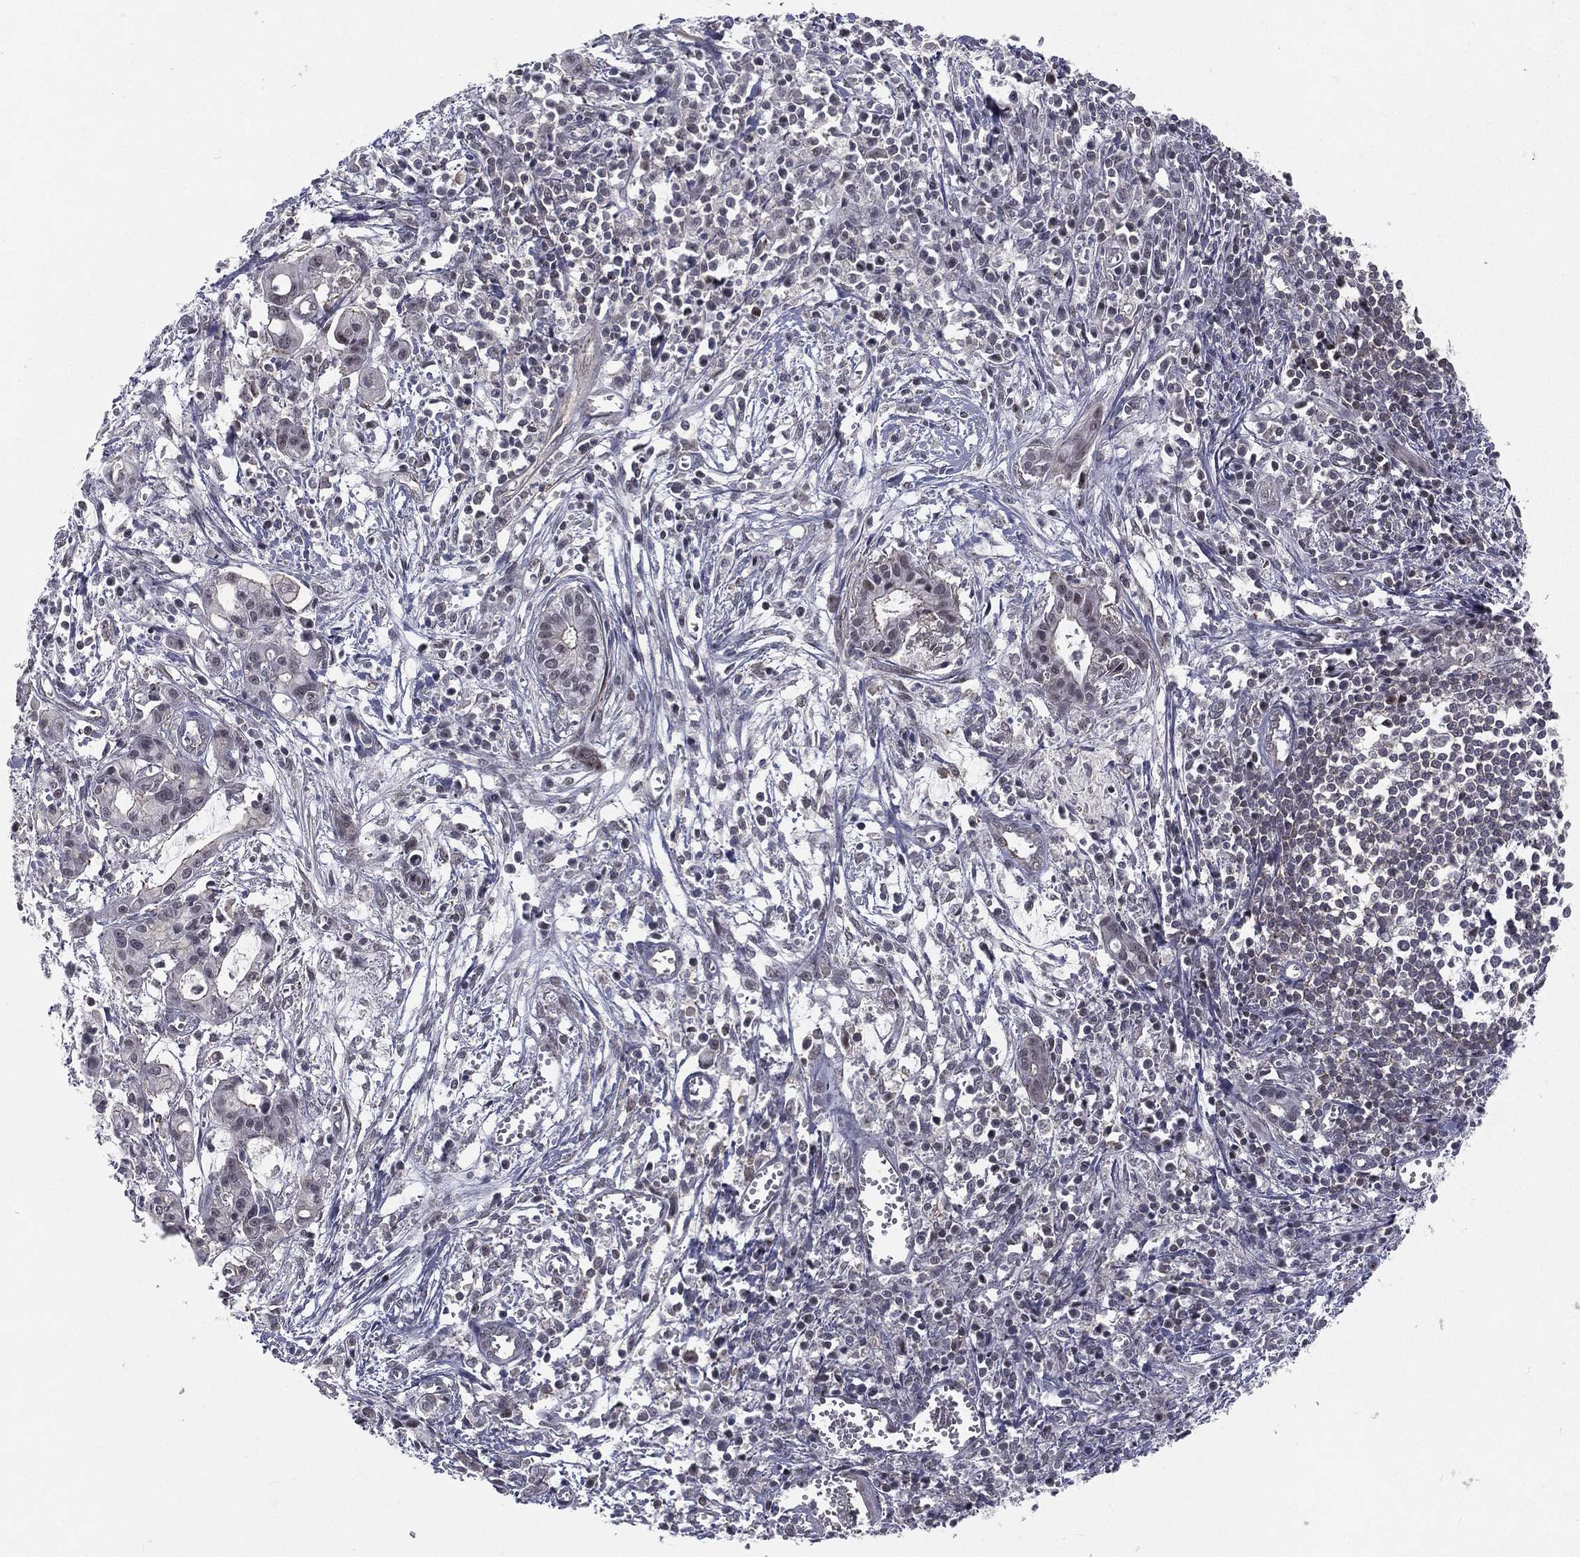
{"staining": {"intensity": "negative", "quantity": "none", "location": "none"}, "tissue": "pancreatic cancer", "cell_type": "Tumor cells", "image_type": "cancer", "snomed": [{"axis": "morphology", "description": "Adenocarcinoma, NOS"}, {"axis": "topography", "description": "Pancreas"}], "caption": "Immunohistochemistry (IHC) photomicrograph of human pancreatic cancer (adenocarcinoma) stained for a protein (brown), which reveals no positivity in tumor cells. (Brightfield microscopy of DAB immunohistochemistry at high magnification).", "gene": "MORC2", "patient": {"sex": "male", "age": 48}}